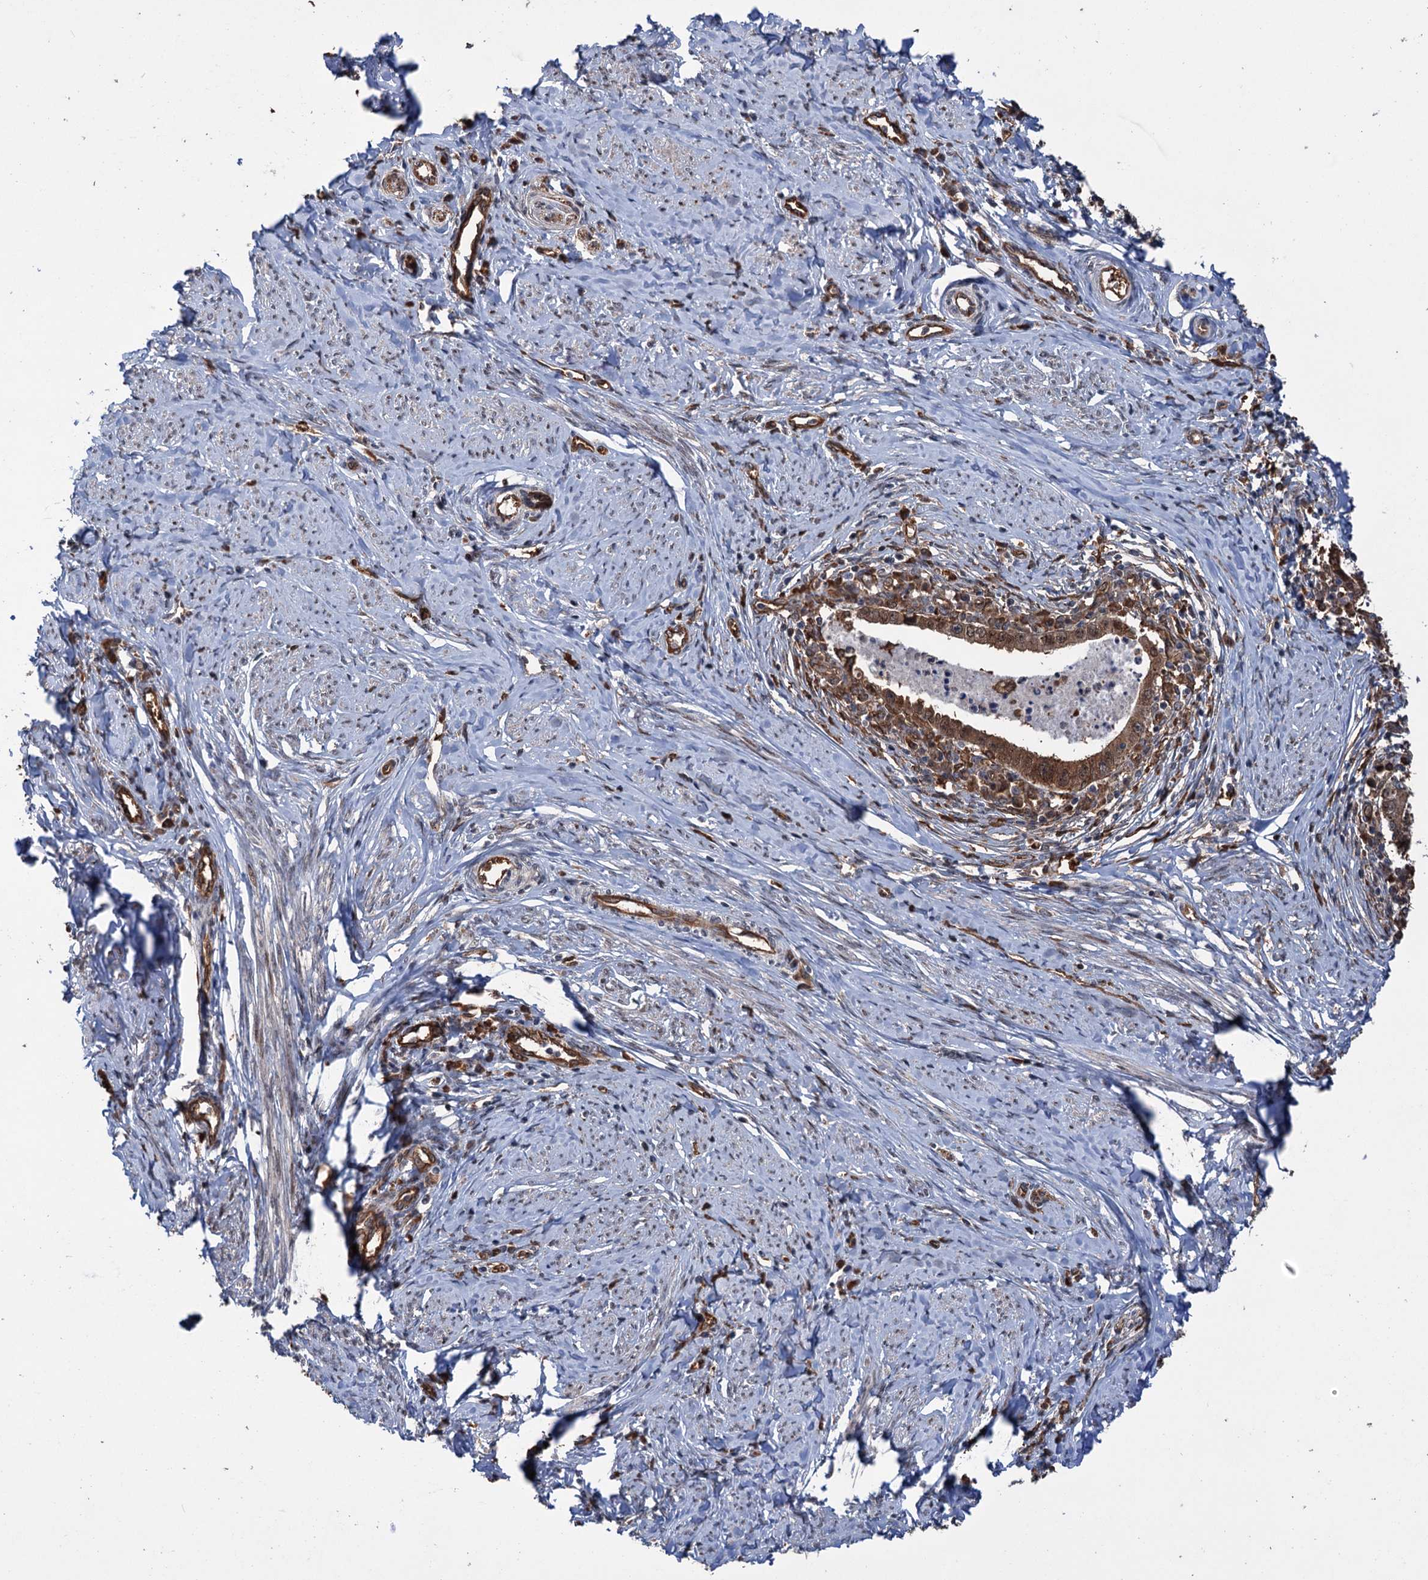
{"staining": {"intensity": "moderate", "quantity": ">75%", "location": "cytoplasmic/membranous,nuclear"}, "tissue": "cervical cancer", "cell_type": "Tumor cells", "image_type": "cancer", "snomed": [{"axis": "morphology", "description": "Adenocarcinoma, NOS"}, {"axis": "topography", "description": "Cervix"}], "caption": "There is medium levels of moderate cytoplasmic/membranous and nuclear staining in tumor cells of cervical adenocarcinoma, as demonstrated by immunohistochemical staining (brown color).", "gene": "NCAPD2", "patient": {"sex": "female", "age": 36}}